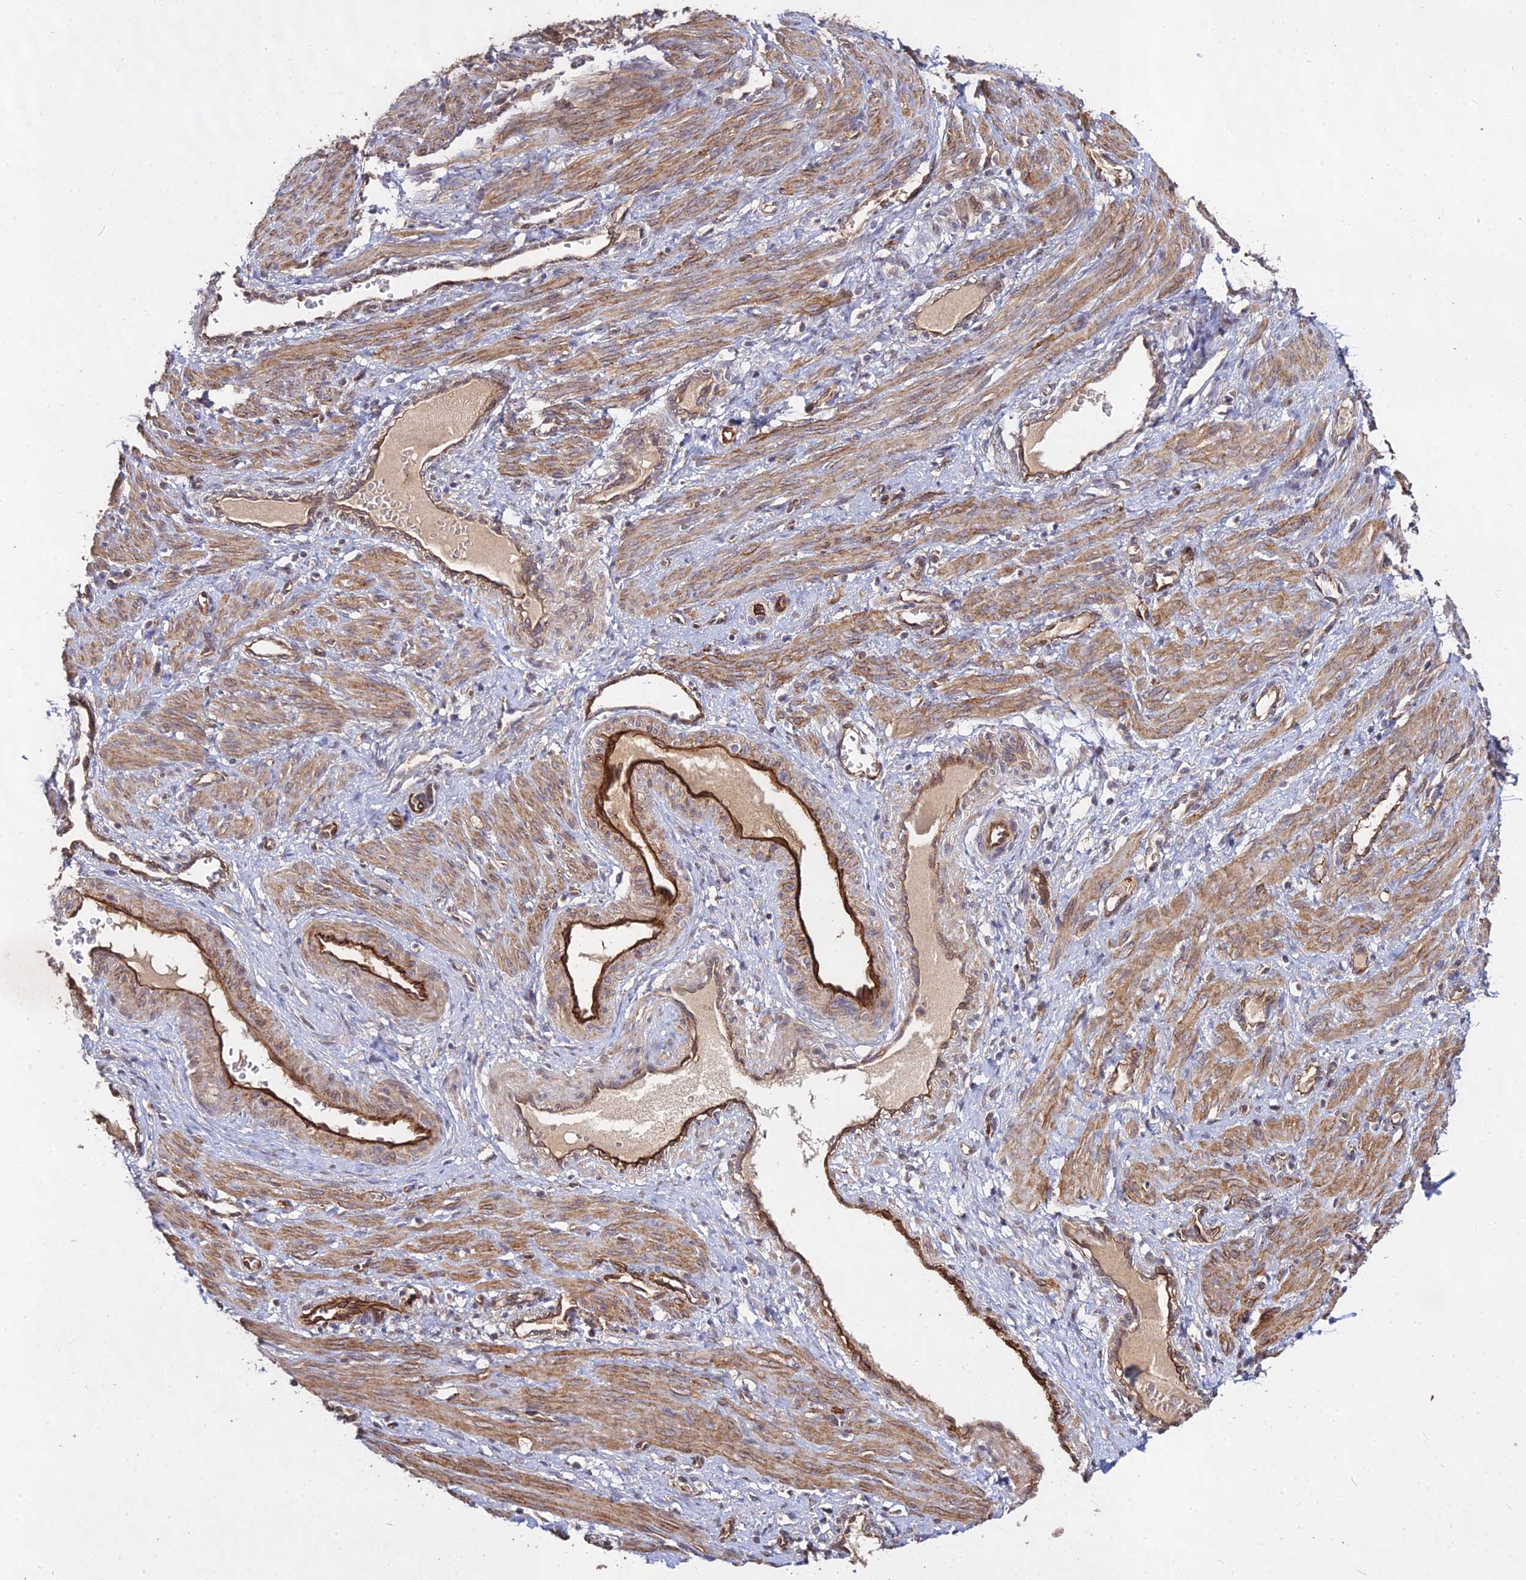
{"staining": {"intensity": "moderate", "quantity": "25%-75%", "location": "cytoplasmic/membranous"}, "tissue": "smooth muscle", "cell_type": "Smooth muscle cells", "image_type": "normal", "snomed": [{"axis": "morphology", "description": "Normal tissue, NOS"}, {"axis": "topography", "description": "Endometrium"}], "caption": "Approximately 25%-75% of smooth muscle cells in unremarkable human smooth muscle show moderate cytoplasmic/membranous protein staining as visualized by brown immunohistochemical staining.", "gene": "GRTP1", "patient": {"sex": "female", "age": 33}}